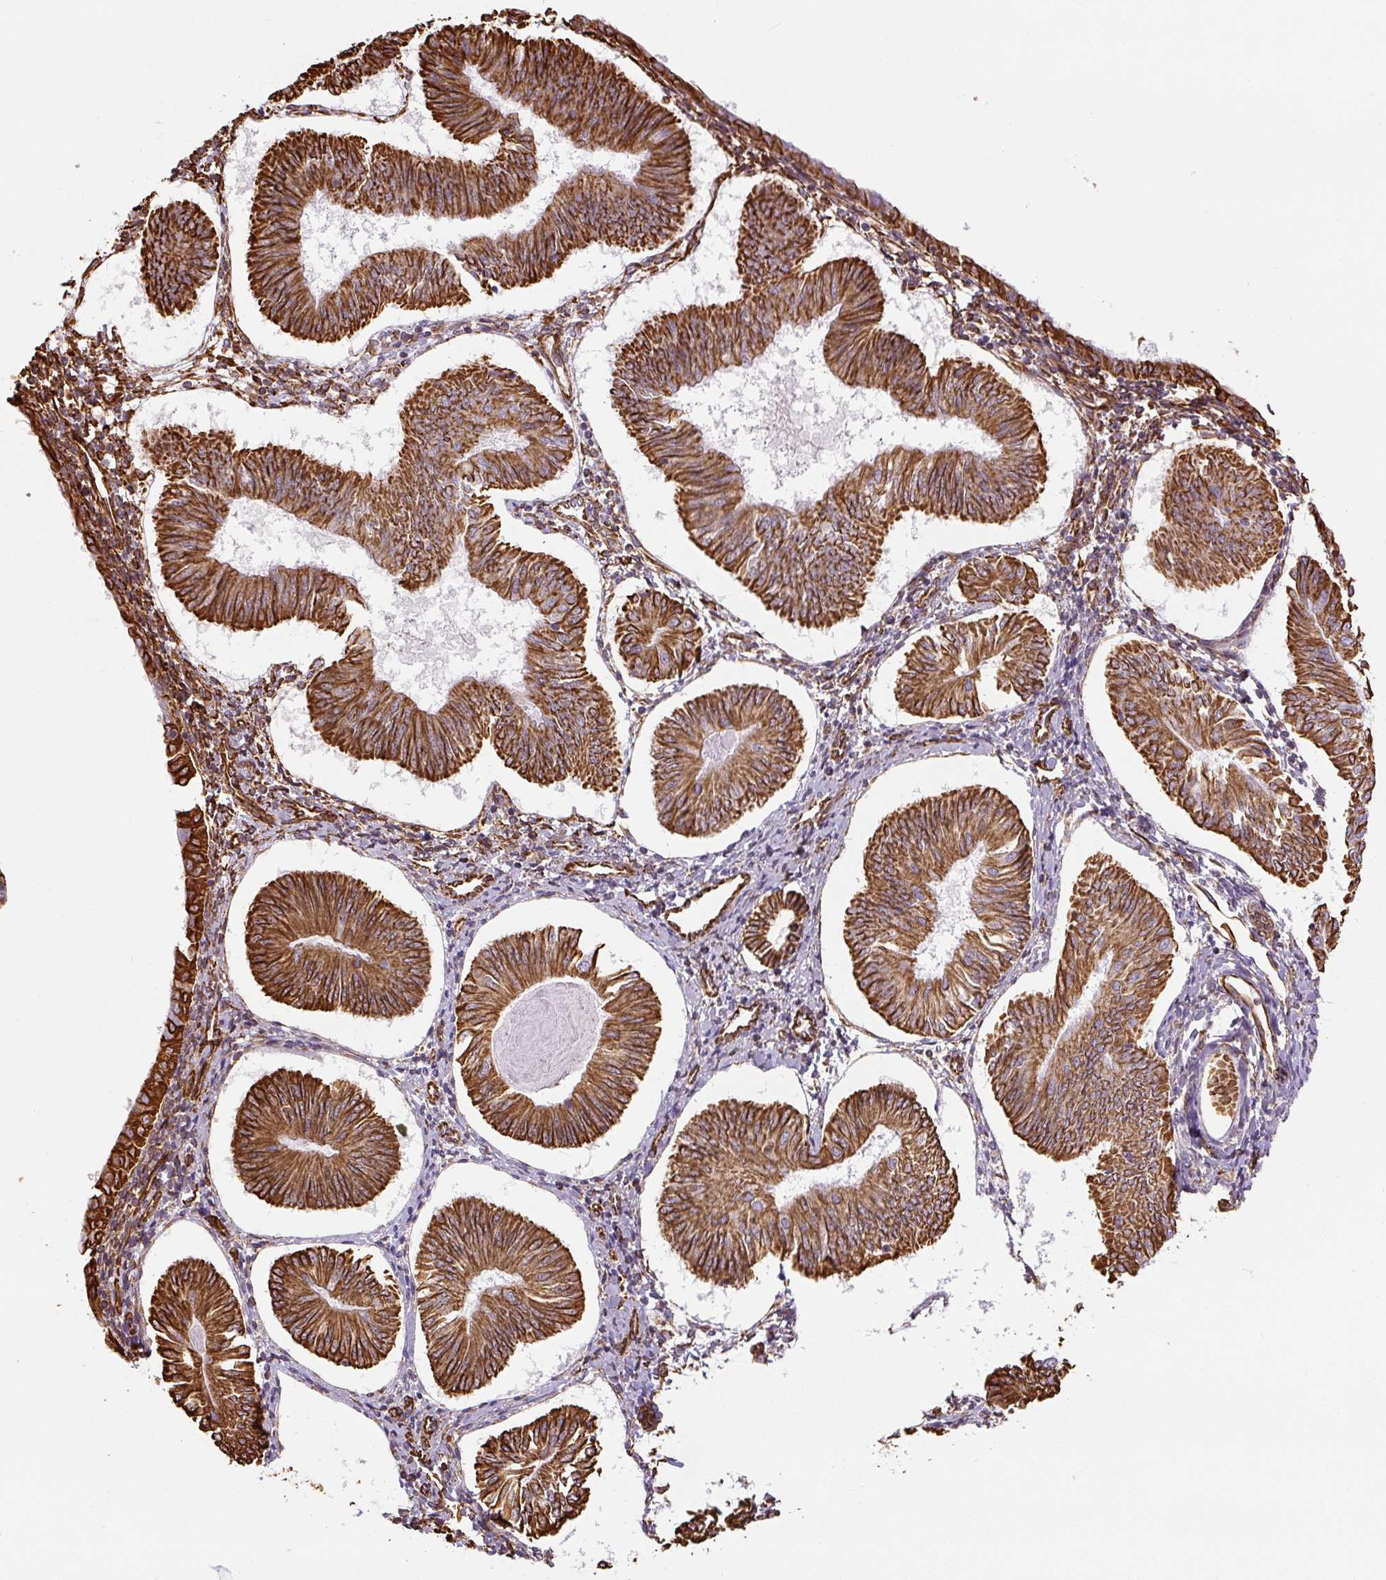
{"staining": {"intensity": "strong", "quantity": ">75%", "location": "cytoplasmic/membranous"}, "tissue": "endometrial cancer", "cell_type": "Tumor cells", "image_type": "cancer", "snomed": [{"axis": "morphology", "description": "Adenocarcinoma, NOS"}, {"axis": "topography", "description": "Endometrium"}], "caption": "Human endometrial adenocarcinoma stained with a protein marker reveals strong staining in tumor cells.", "gene": "VIM", "patient": {"sex": "female", "age": 58}}